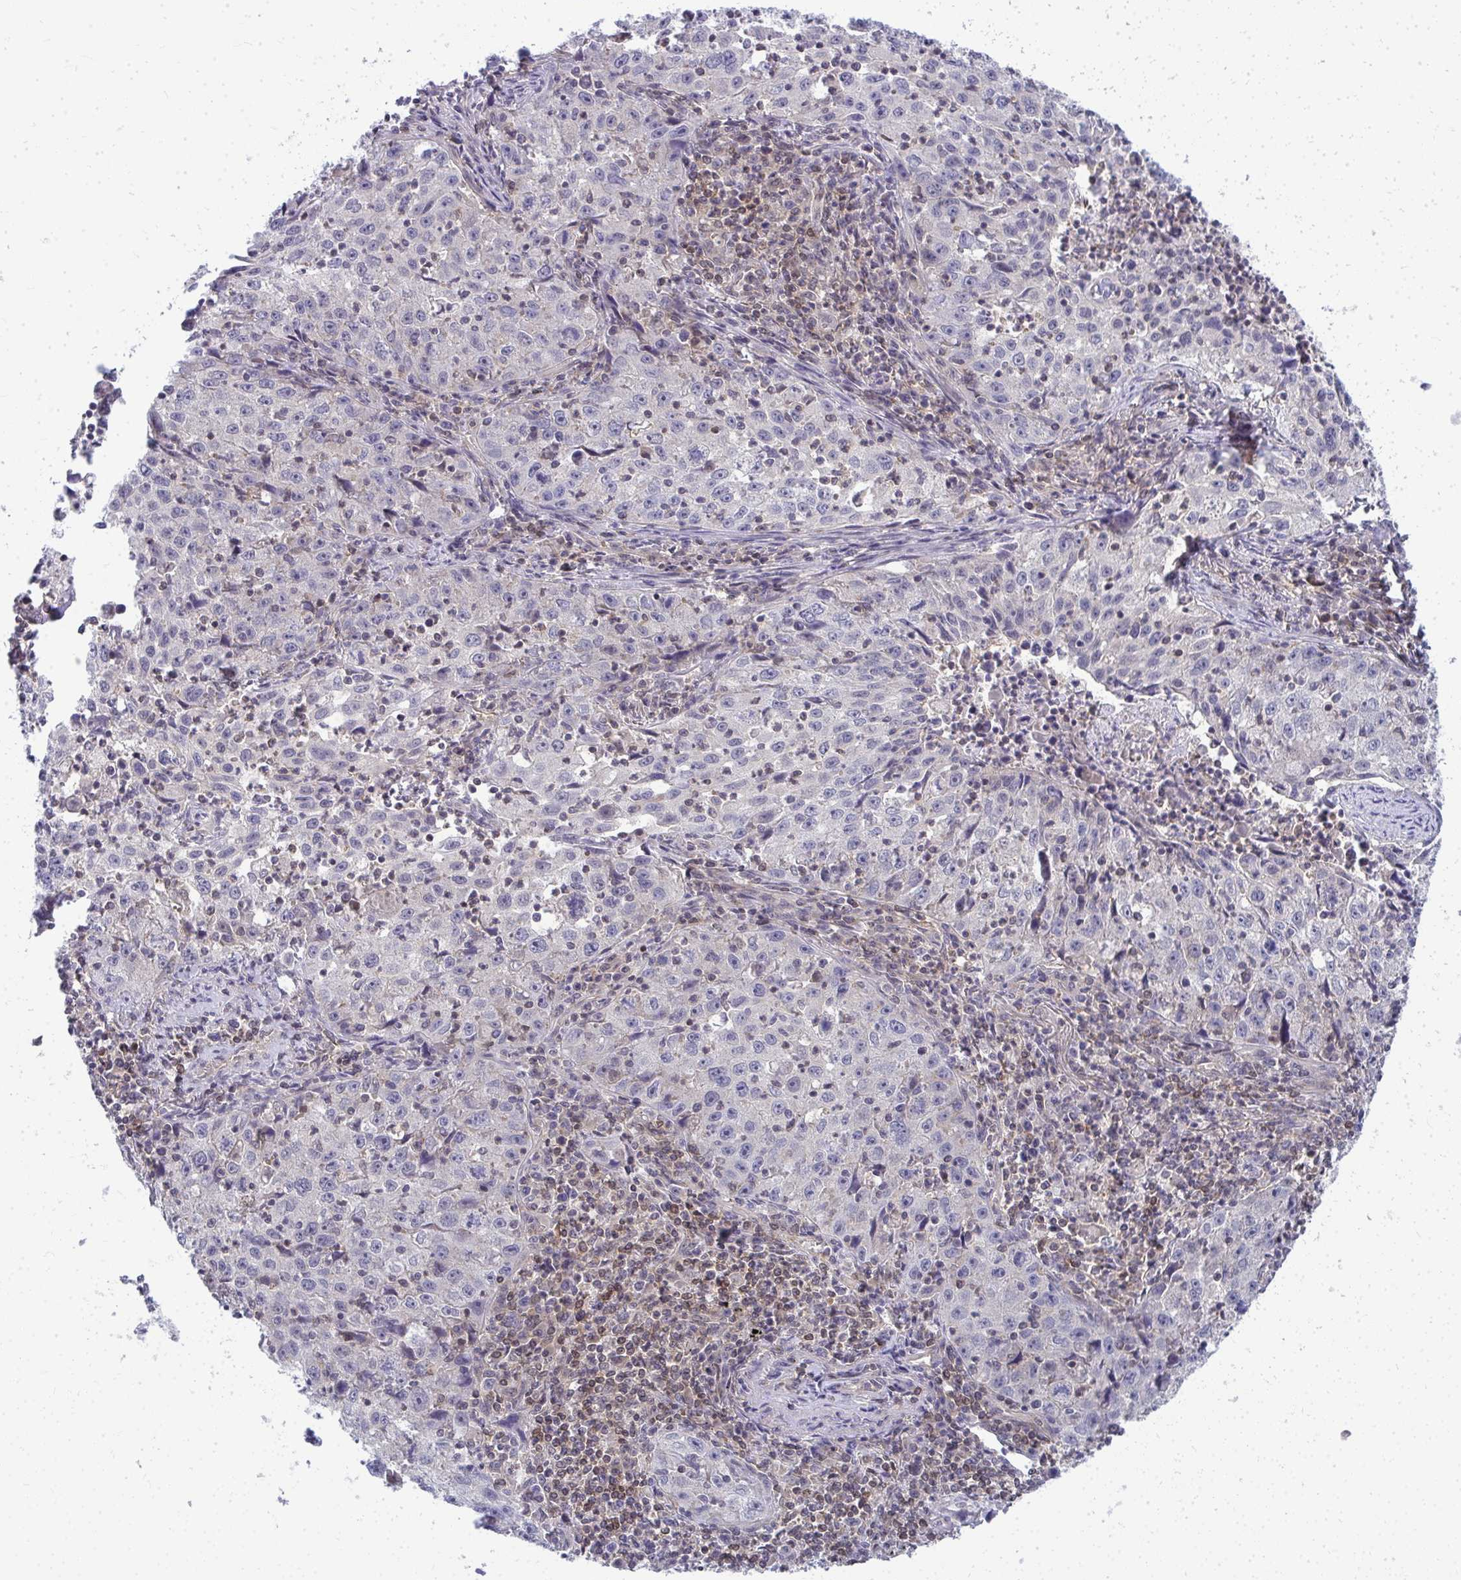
{"staining": {"intensity": "weak", "quantity": "<25%", "location": "cytoplasmic/membranous"}, "tissue": "lung cancer", "cell_type": "Tumor cells", "image_type": "cancer", "snomed": [{"axis": "morphology", "description": "Squamous cell carcinoma, NOS"}, {"axis": "topography", "description": "Lung"}], "caption": "A photomicrograph of lung cancer stained for a protein shows no brown staining in tumor cells.", "gene": "HDHD2", "patient": {"sex": "male", "age": 71}}